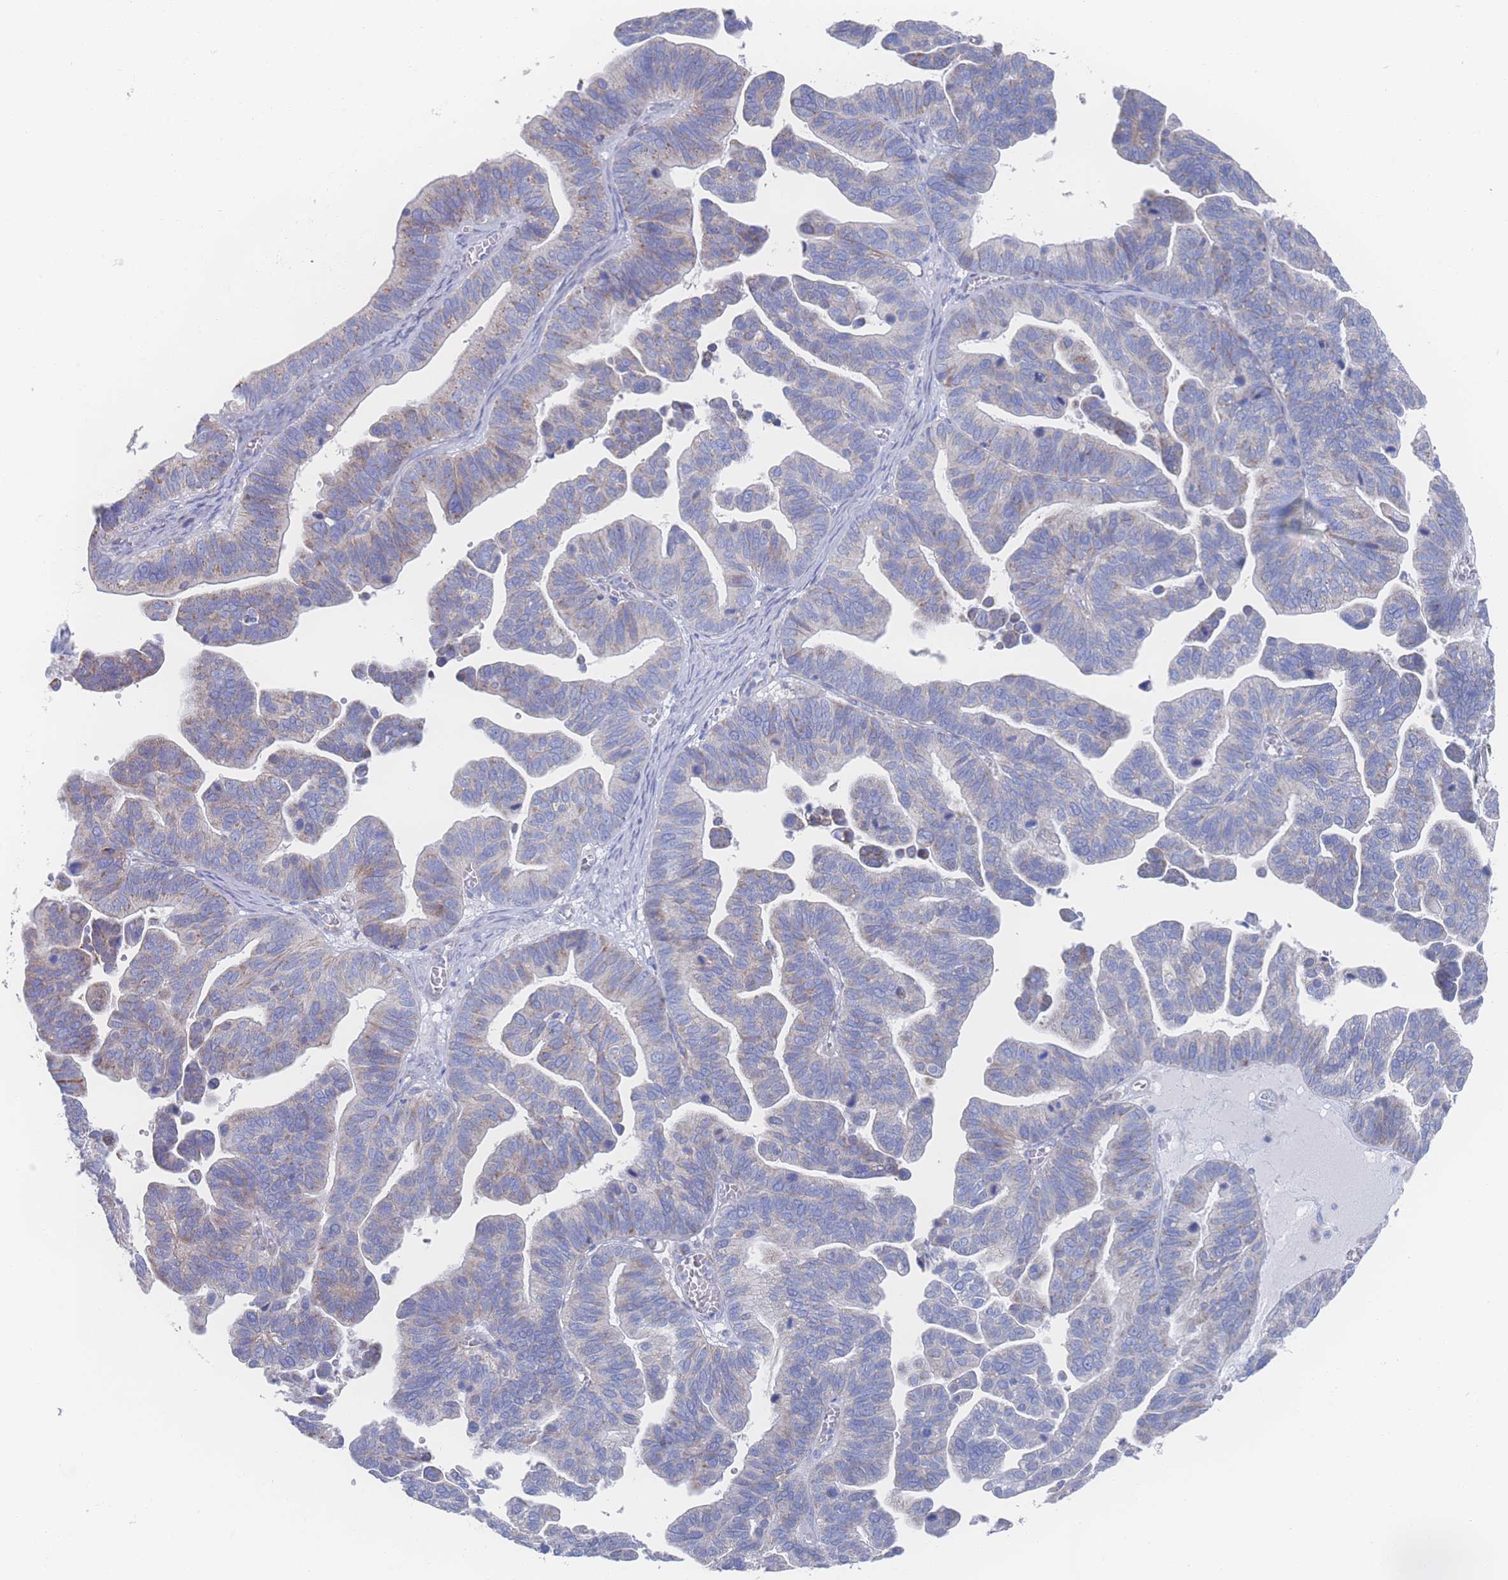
{"staining": {"intensity": "moderate", "quantity": "<25%", "location": "cytoplasmic/membranous"}, "tissue": "ovarian cancer", "cell_type": "Tumor cells", "image_type": "cancer", "snomed": [{"axis": "morphology", "description": "Cystadenocarcinoma, serous, NOS"}, {"axis": "topography", "description": "Ovary"}], "caption": "A photomicrograph showing moderate cytoplasmic/membranous expression in about <25% of tumor cells in ovarian serous cystadenocarcinoma, as visualized by brown immunohistochemical staining.", "gene": "SNPH", "patient": {"sex": "female", "age": 56}}